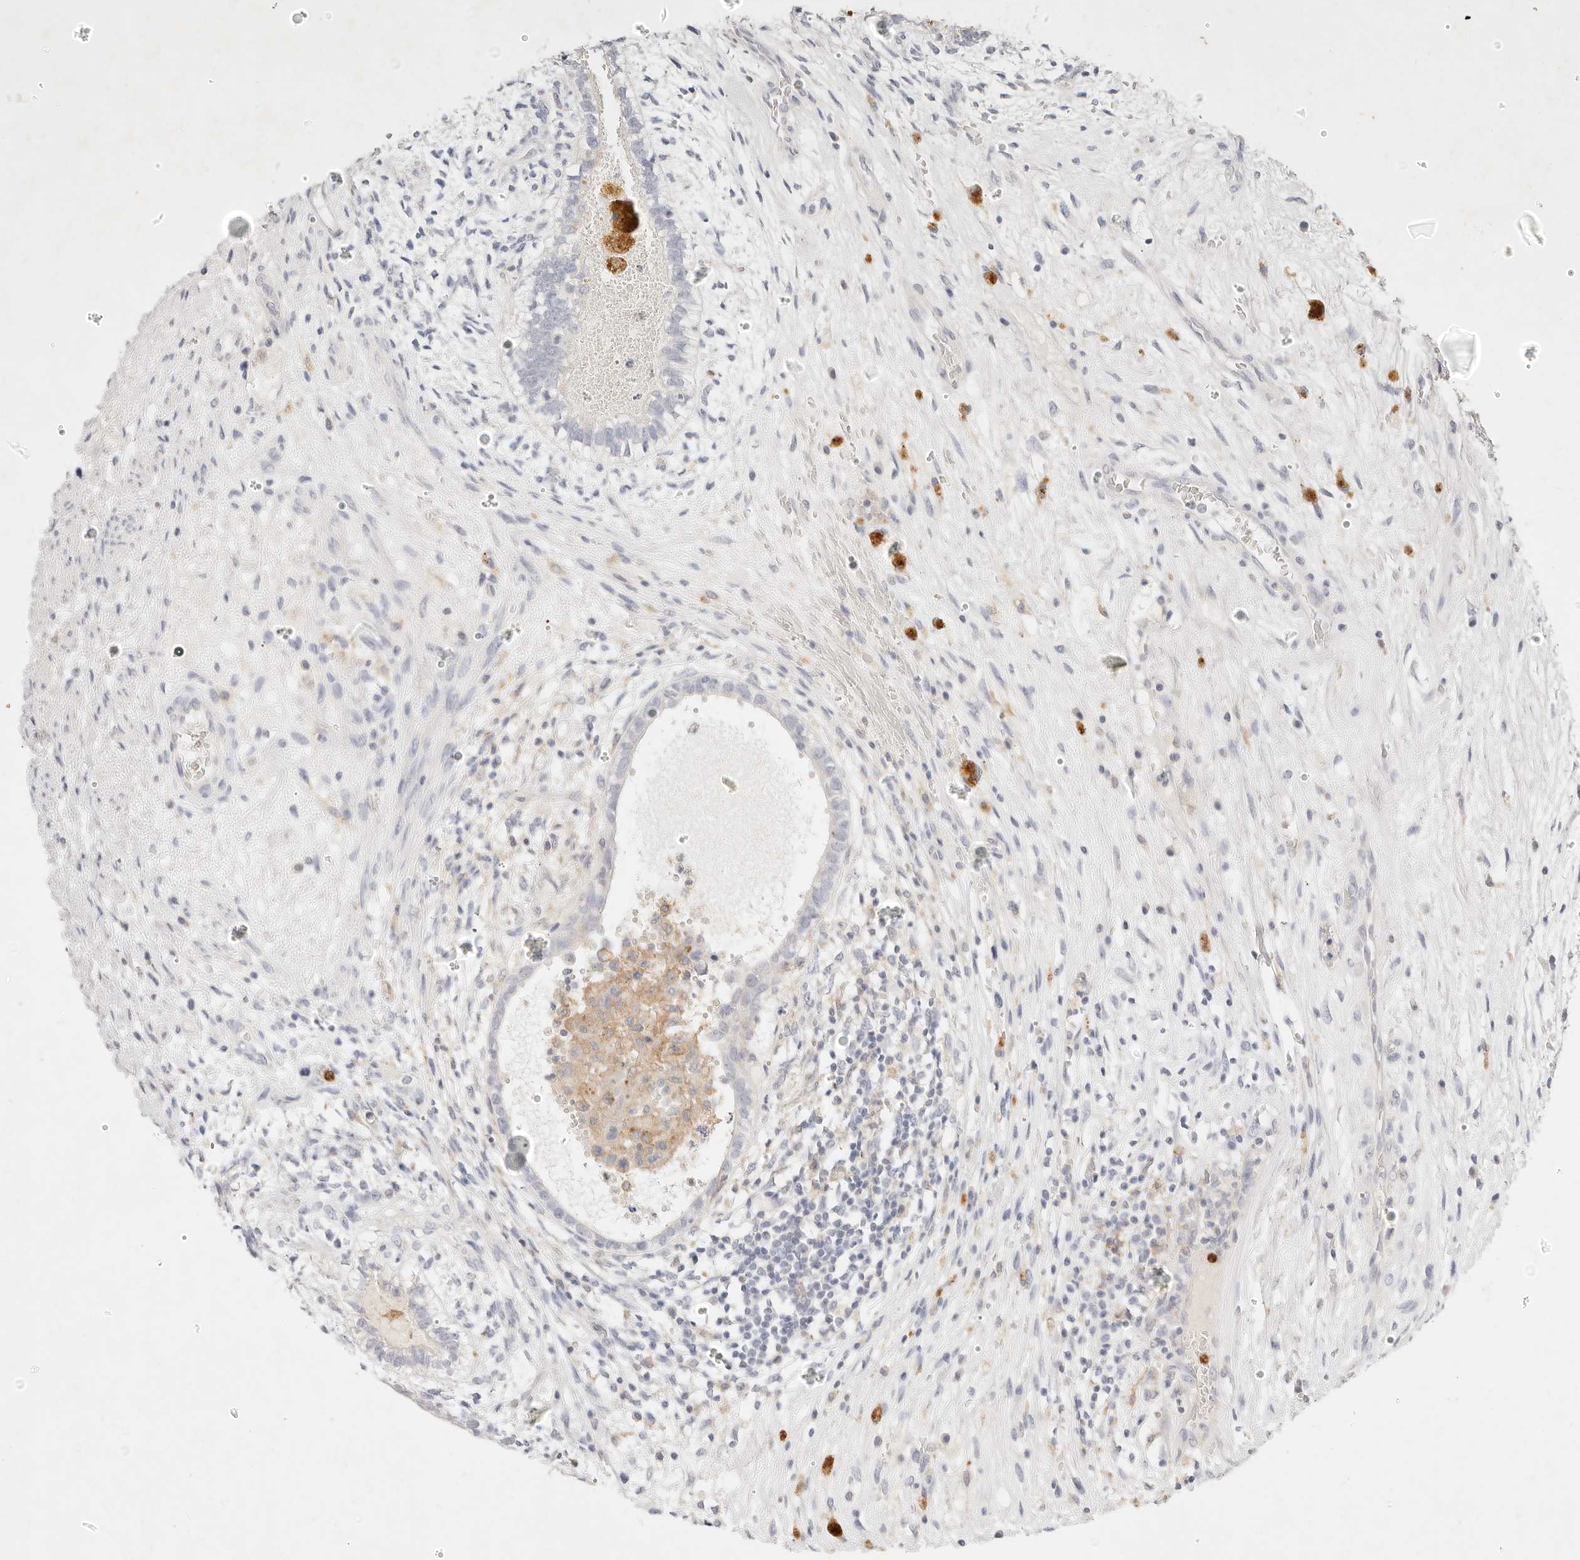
{"staining": {"intensity": "negative", "quantity": "none", "location": "none"}, "tissue": "testis cancer", "cell_type": "Tumor cells", "image_type": "cancer", "snomed": [{"axis": "morphology", "description": "Carcinoma, Embryonal, NOS"}, {"axis": "topography", "description": "Testis"}], "caption": "A photomicrograph of human embryonal carcinoma (testis) is negative for staining in tumor cells.", "gene": "GPR84", "patient": {"sex": "male", "age": 26}}